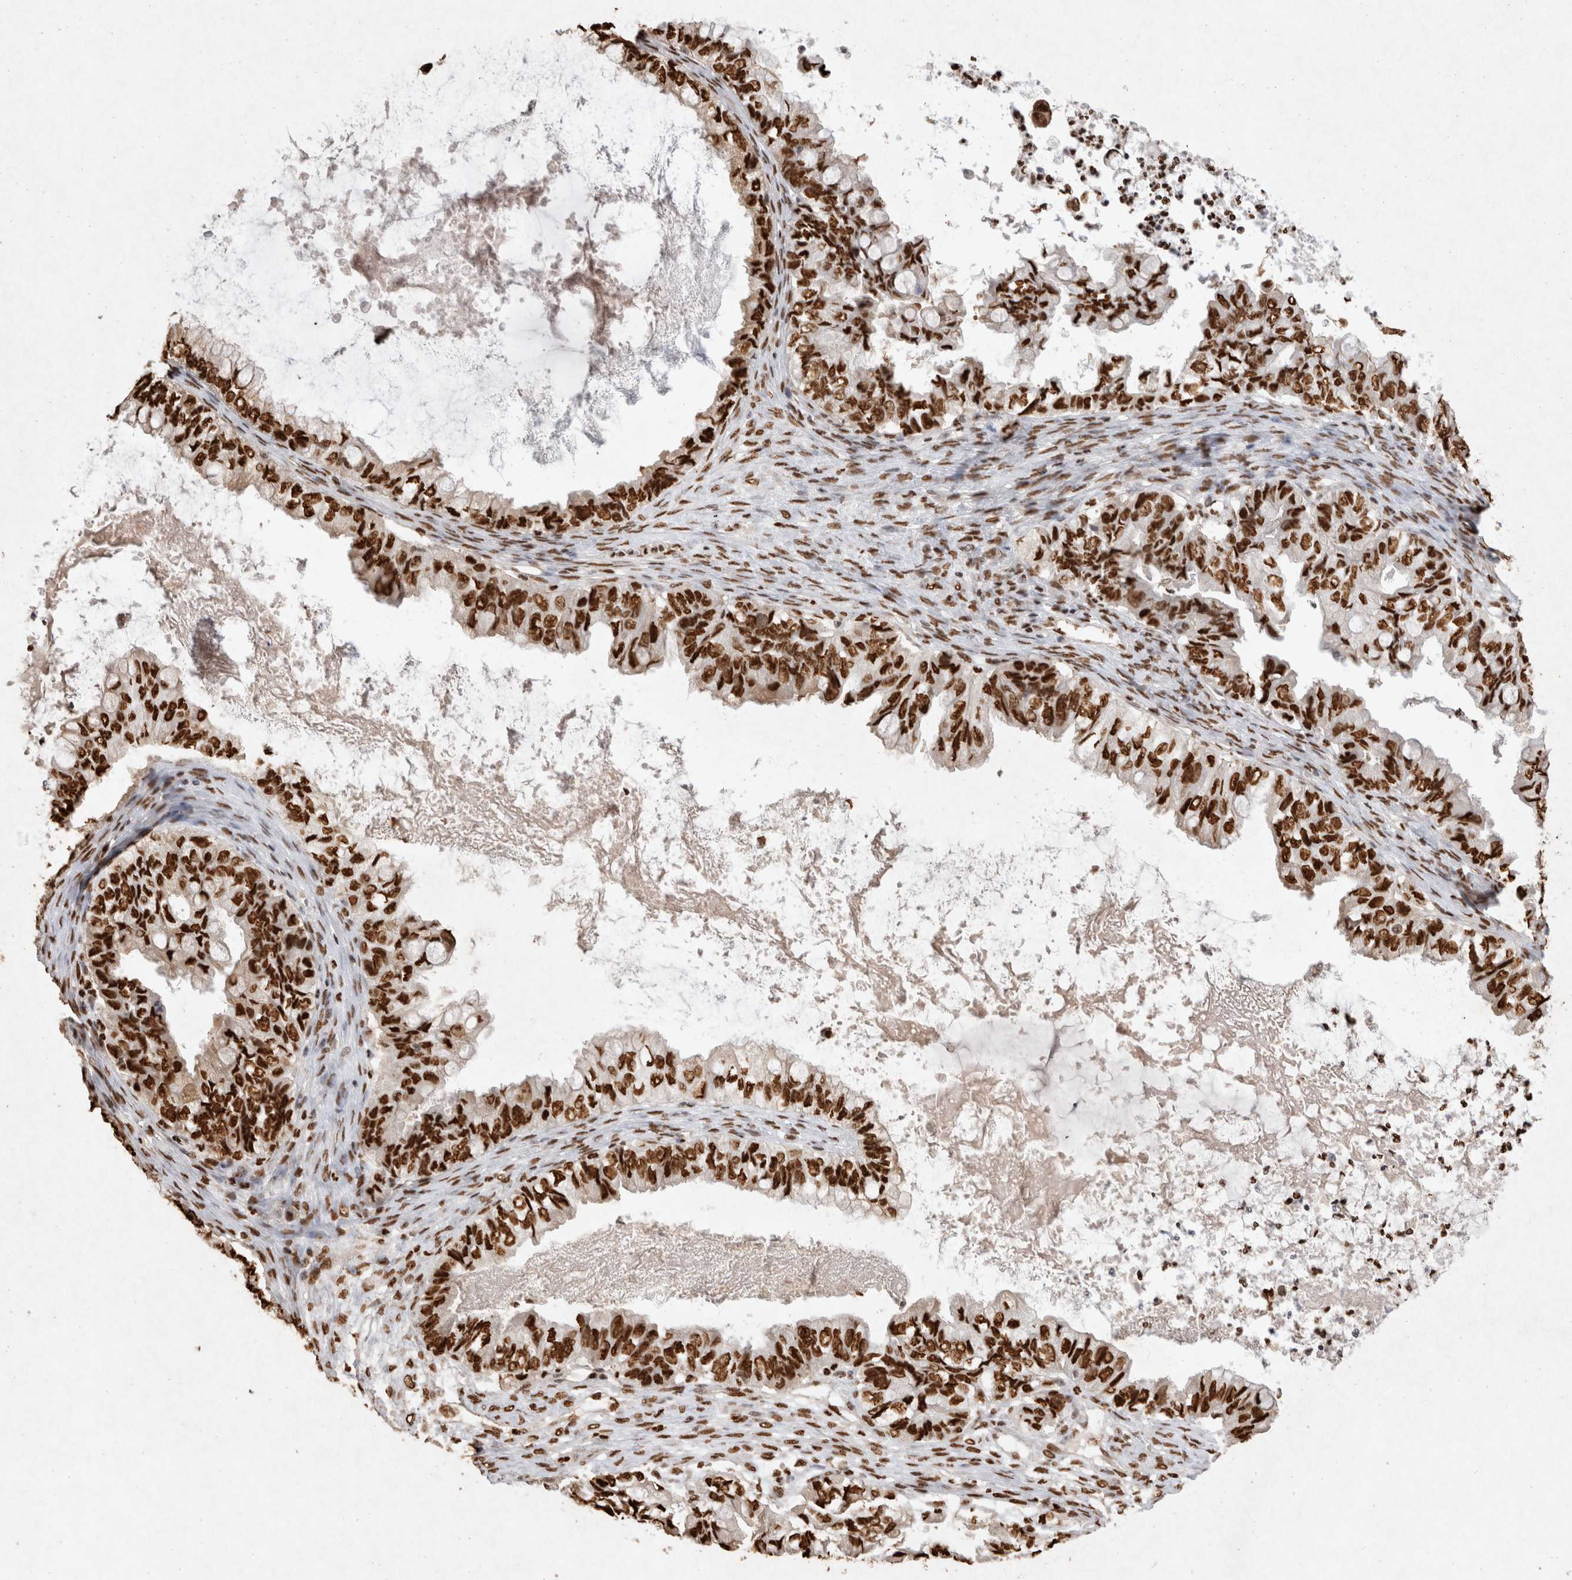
{"staining": {"intensity": "strong", "quantity": ">75%", "location": "nuclear"}, "tissue": "ovarian cancer", "cell_type": "Tumor cells", "image_type": "cancer", "snomed": [{"axis": "morphology", "description": "Cystadenocarcinoma, mucinous, NOS"}, {"axis": "topography", "description": "Ovary"}], "caption": "Ovarian mucinous cystadenocarcinoma tissue displays strong nuclear expression in approximately >75% of tumor cells, visualized by immunohistochemistry.", "gene": "HDGF", "patient": {"sex": "female", "age": 80}}